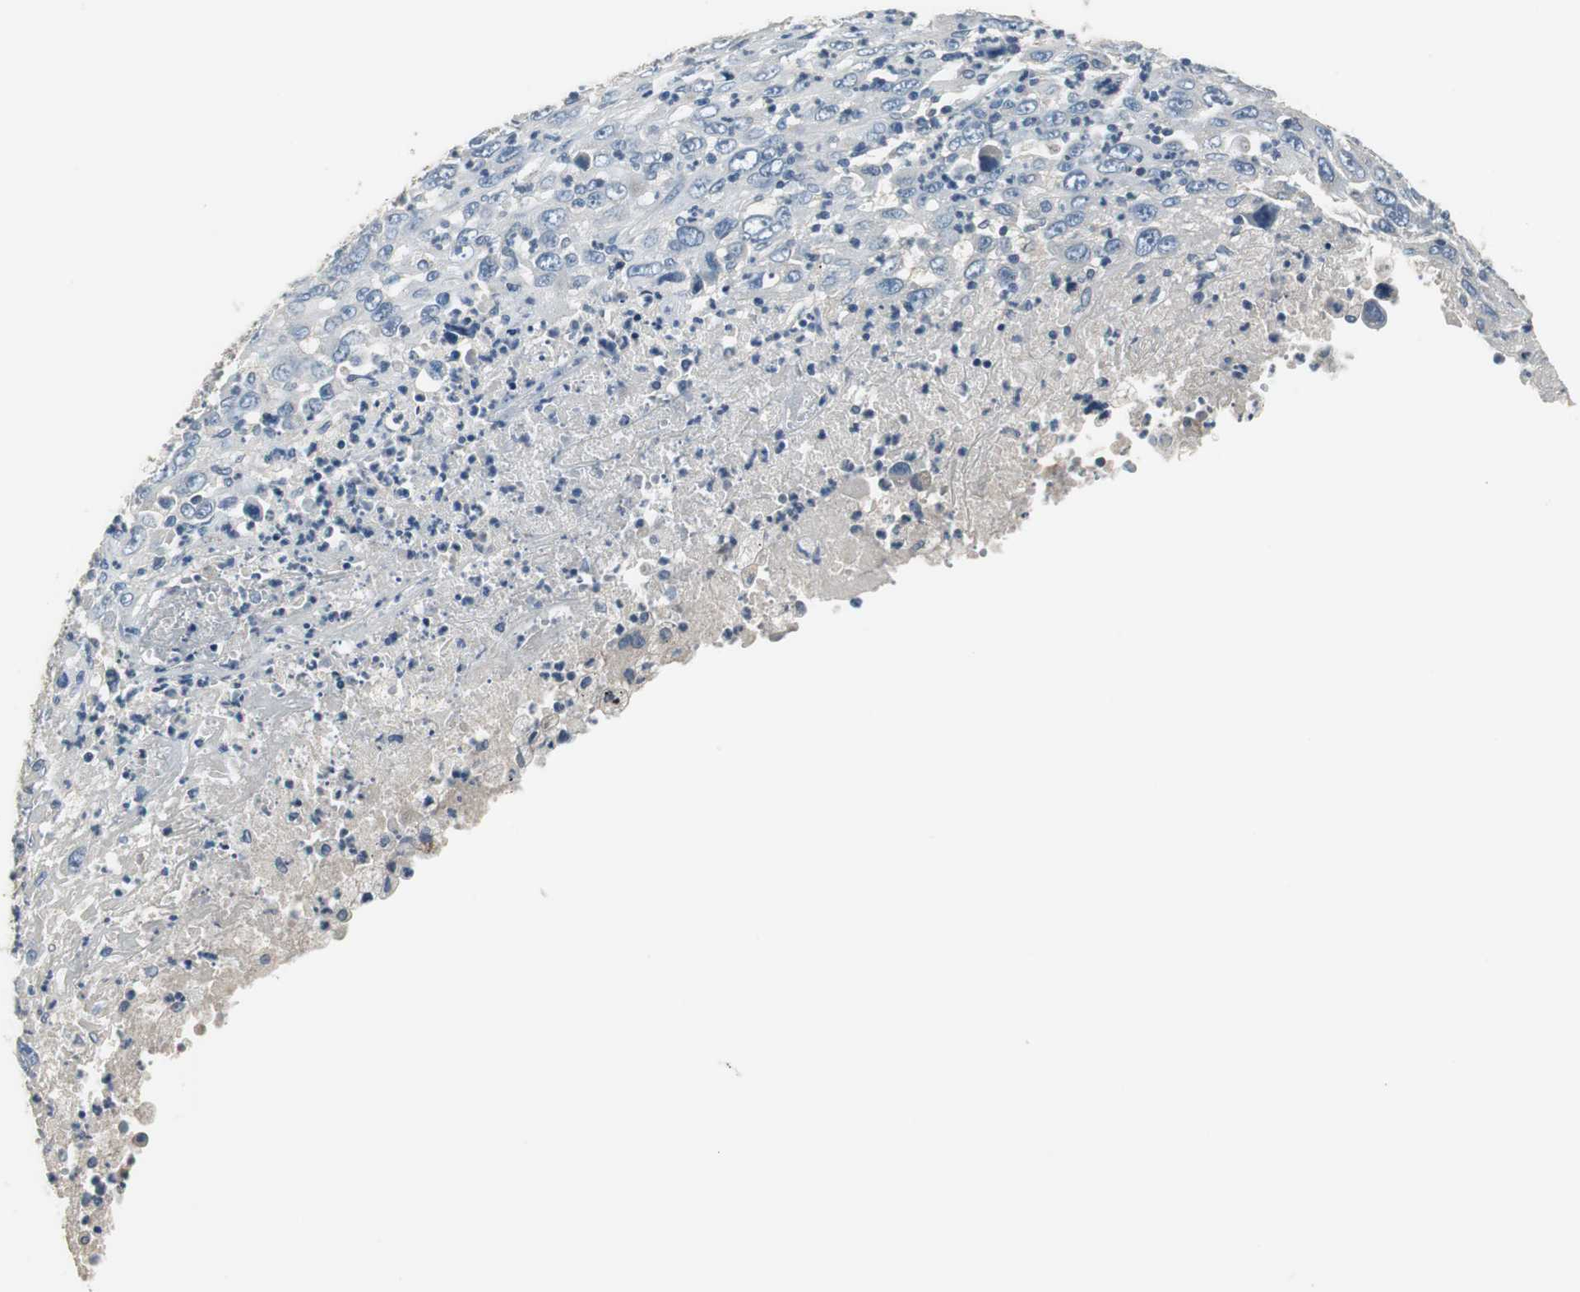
{"staining": {"intensity": "negative", "quantity": "none", "location": "none"}, "tissue": "melanoma", "cell_type": "Tumor cells", "image_type": "cancer", "snomed": [{"axis": "morphology", "description": "Malignant melanoma, Metastatic site"}, {"axis": "topography", "description": "Skin"}], "caption": "This is an IHC histopathology image of human malignant melanoma (metastatic site). There is no positivity in tumor cells.", "gene": "MTIF2", "patient": {"sex": "female", "age": 56}}